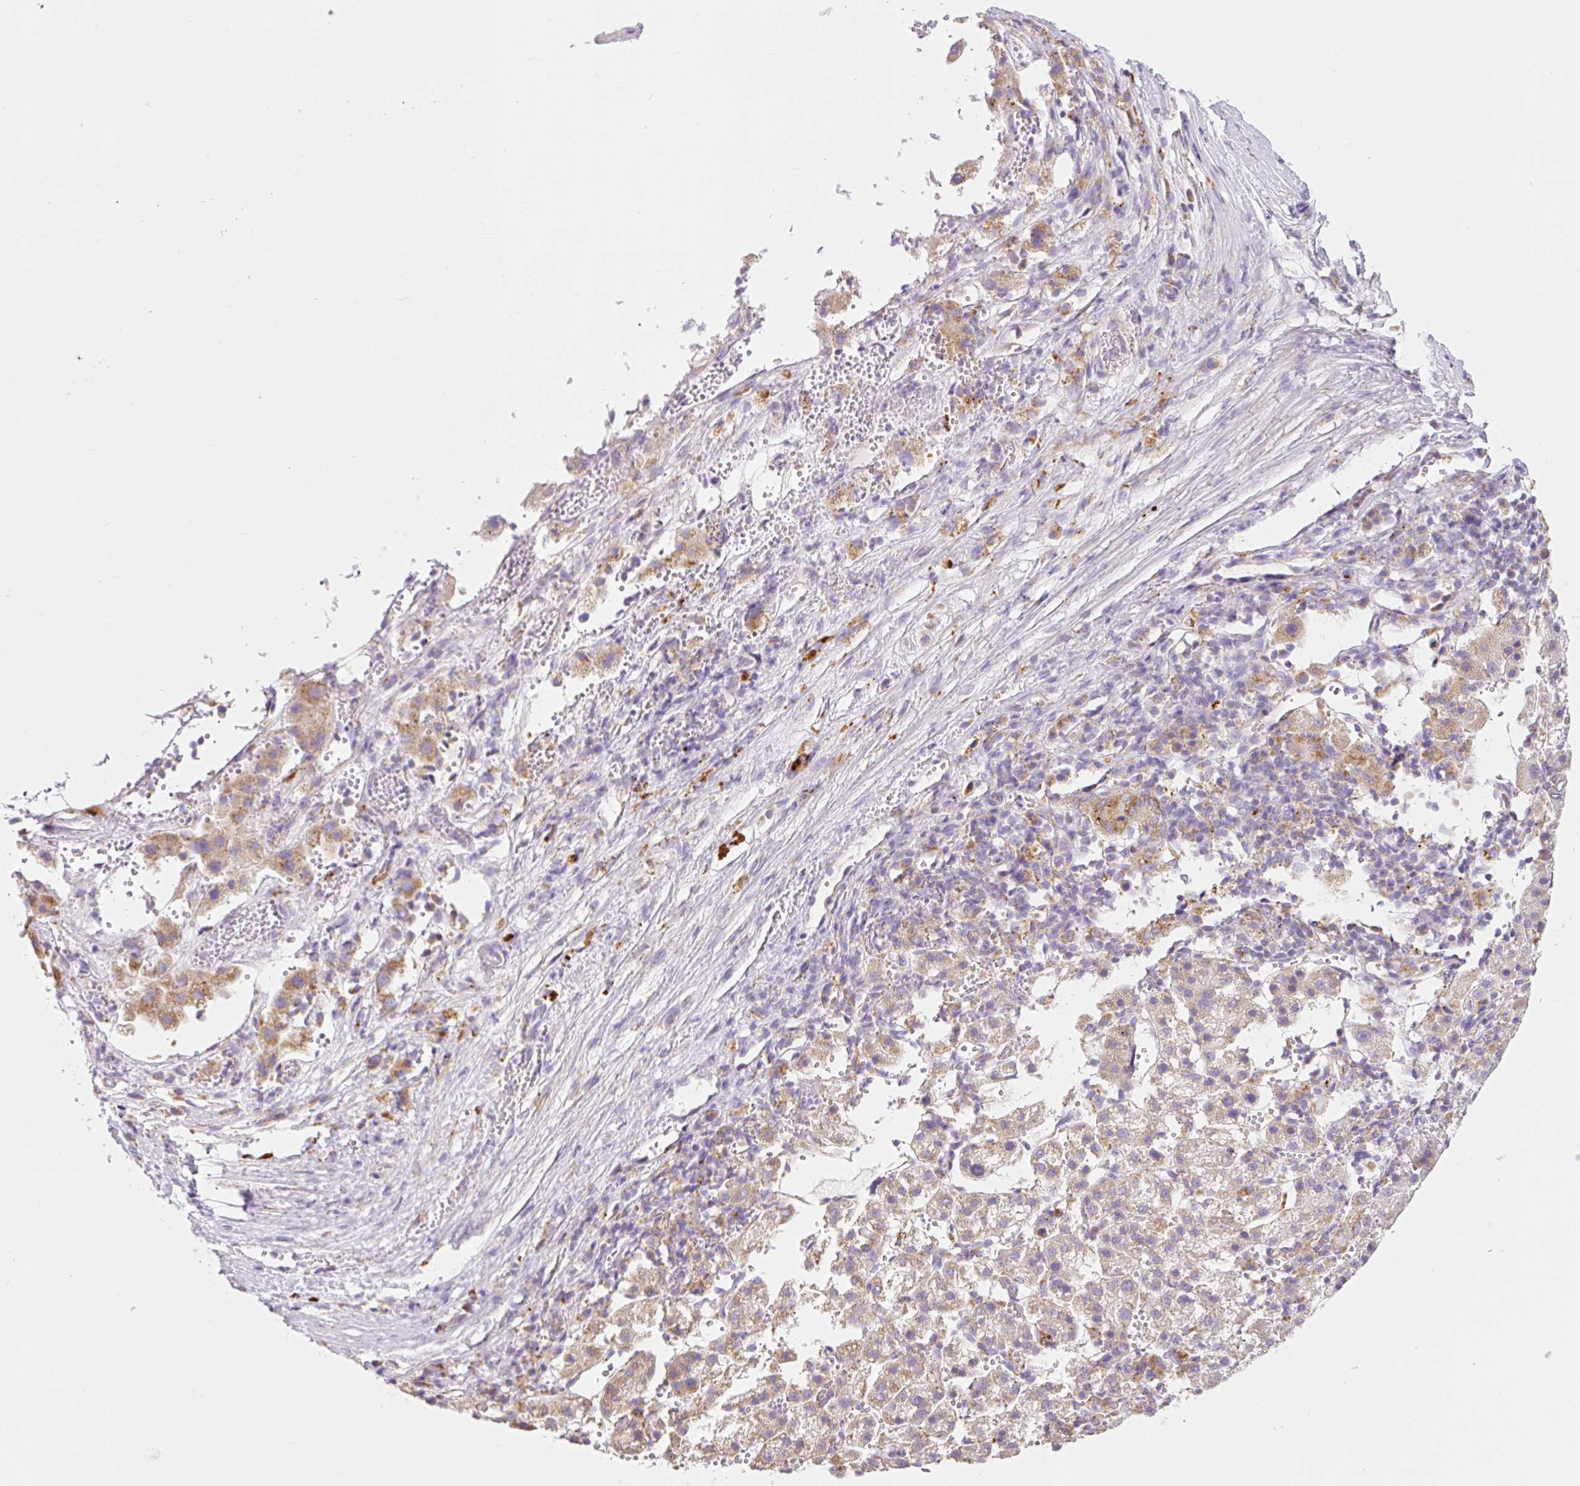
{"staining": {"intensity": "weak", "quantity": ">75%", "location": "cytoplasmic/membranous"}, "tissue": "liver cancer", "cell_type": "Tumor cells", "image_type": "cancer", "snomed": [{"axis": "morphology", "description": "Carcinoma, Hepatocellular, NOS"}, {"axis": "topography", "description": "Liver"}], "caption": "This is an image of immunohistochemistry (IHC) staining of liver cancer (hepatocellular carcinoma), which shows weak positivity in the cytoplasmic/membranous of tumor cells.", "gene": "CLEC3A", "patient": {"sex": "female", "age": 58}}